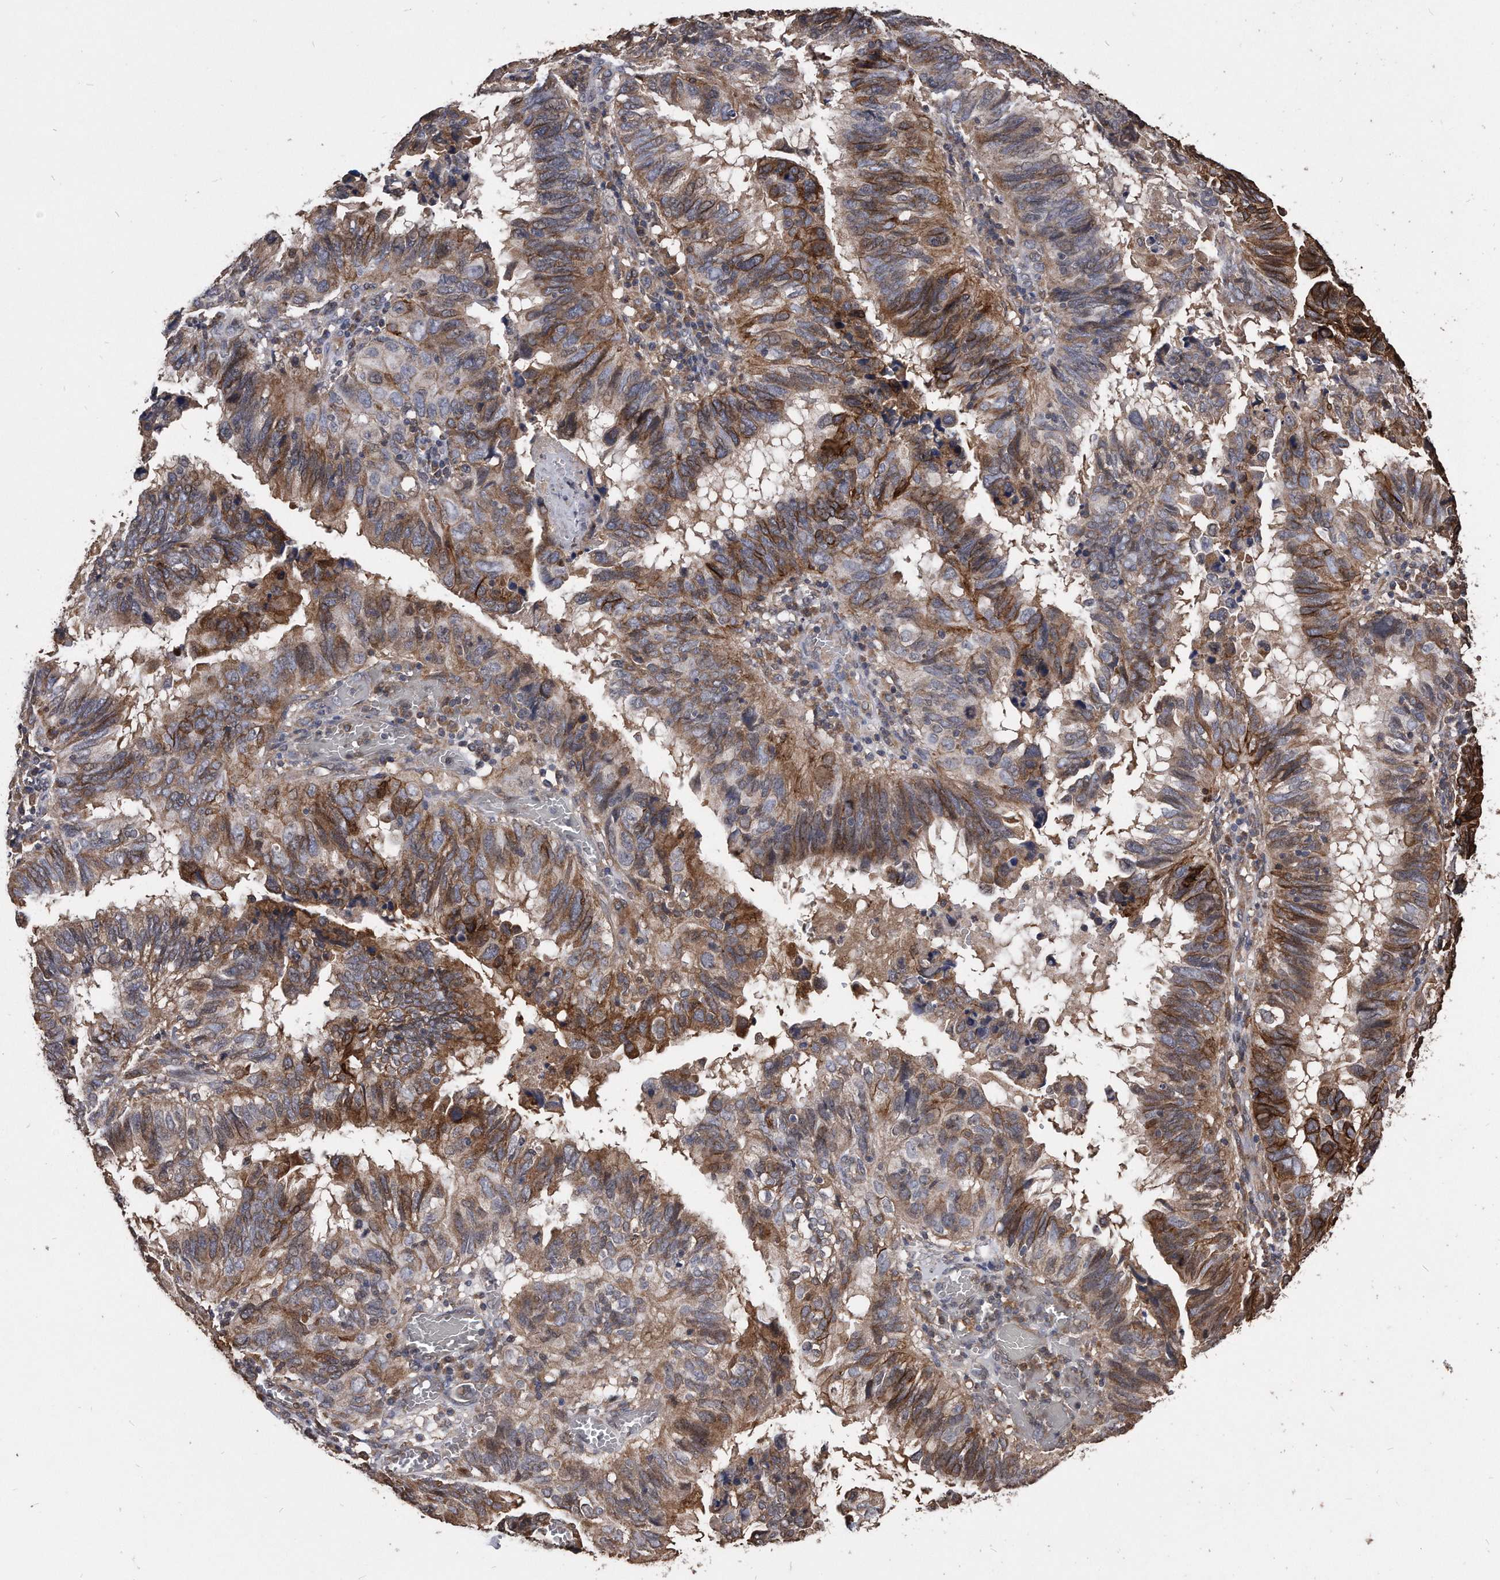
{"staining": {"intensity": "moderate", "quantity": ">75%", "location": "cytoplasmic/membranous"}, "tissue": "endometrial cancer", "cell_type": "Tumor cells", "image_type": "cancer", "snomed": [{"axis": "morphology", "description": "Adenocarcinoma, NOS"}, {"axis": "topography", "description": "Uterus"}], "caption": "Human endometrial adenocarcinoma stained for a protein (brown) reveals moderate cytoplasmic/membranous positive expression in about >75% of tumor cells.", "gene": "IL20RA", "patient": {"sex": "female", "age": 77}}